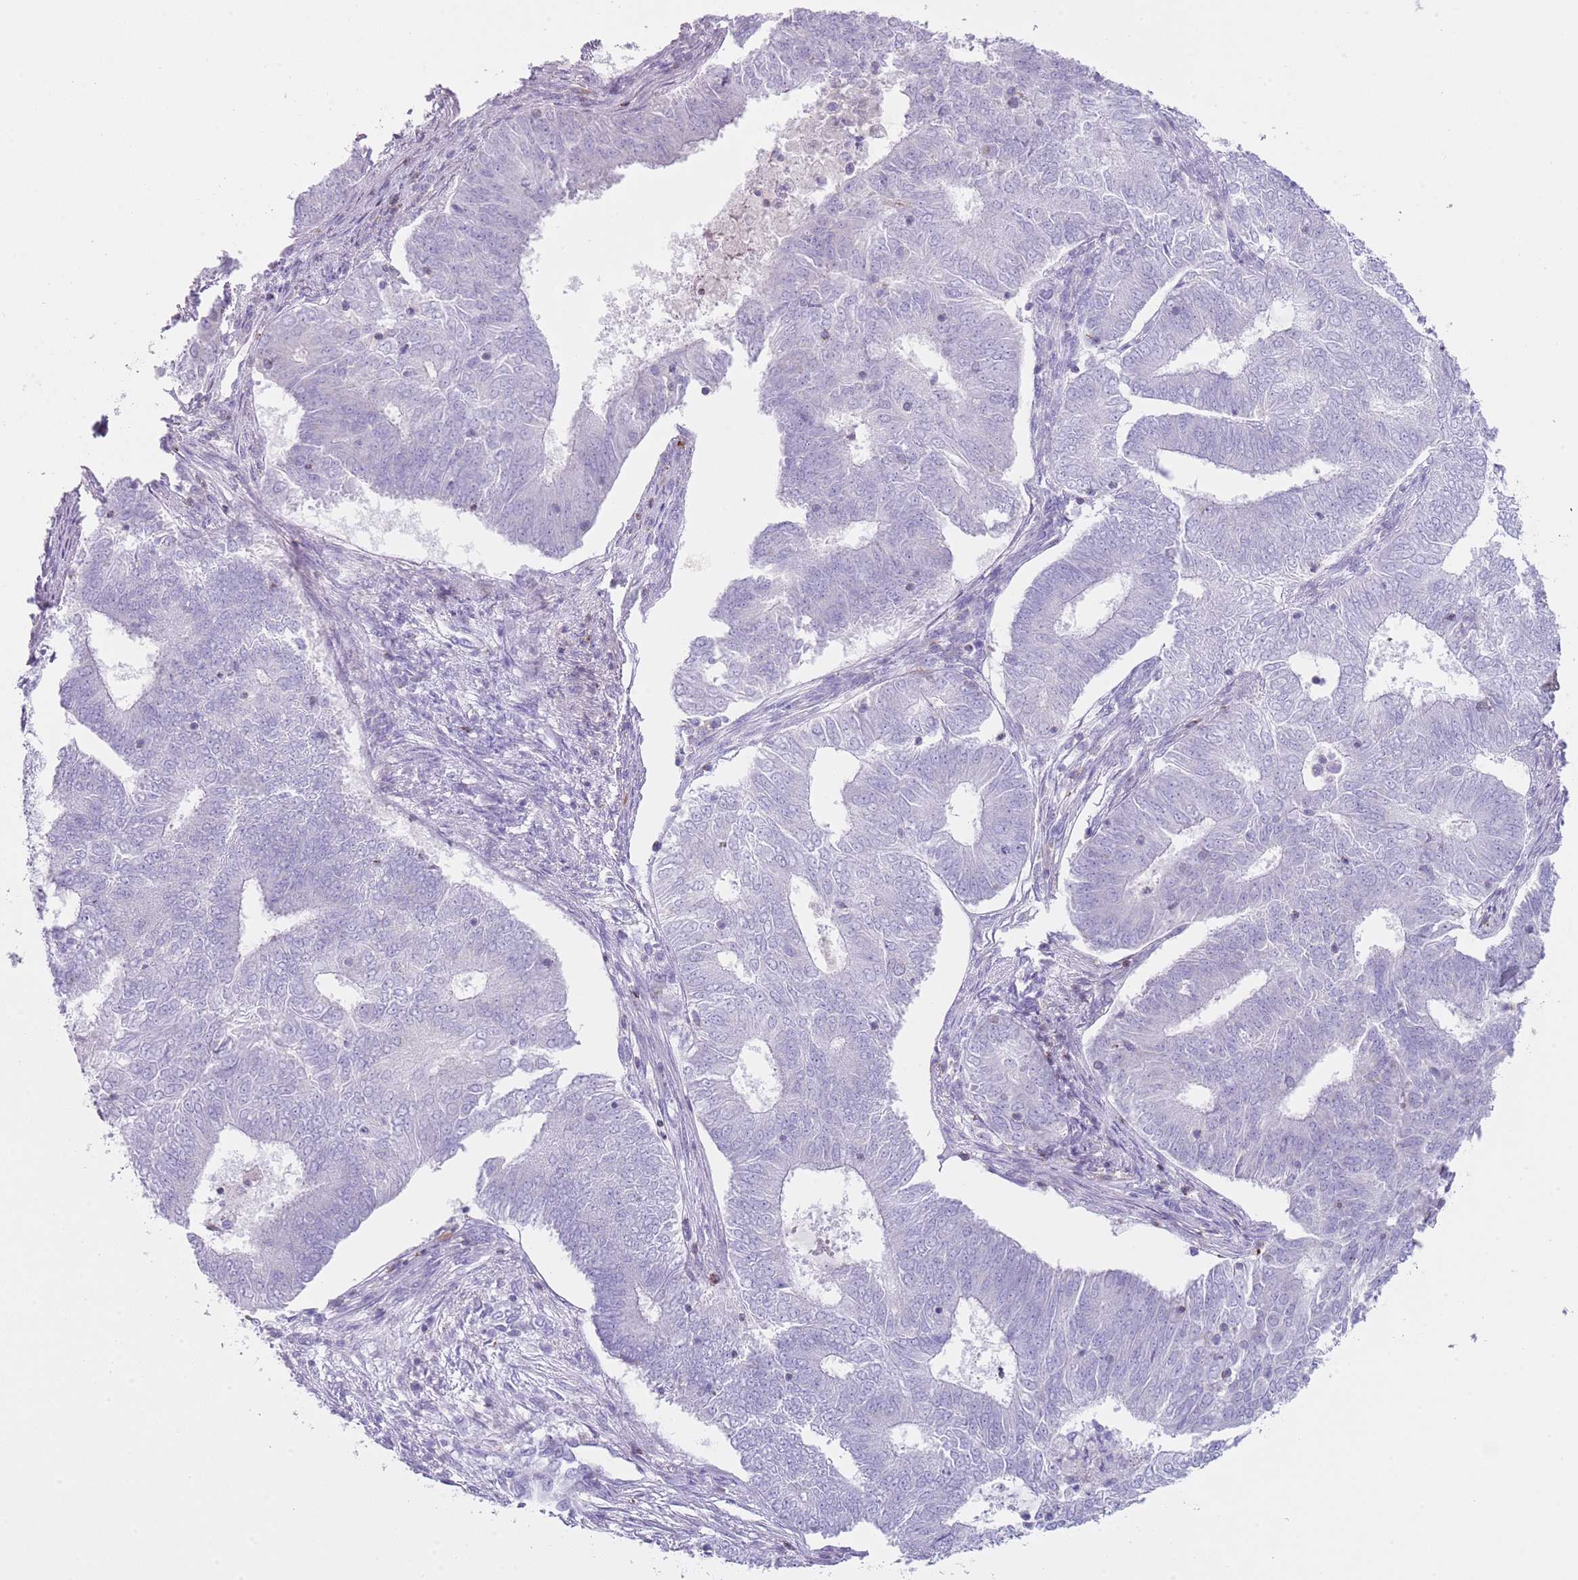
{"staining": {"intensity": "negative", "quantity": "none", "location": "none"}, "tissue": "endometrial cancer", "cell_type": "Tumor cells", "image_type": "cancer", "snomed": [{"axis": "morphology", "description": "Adenocarcinoma, NOS"}, {"axis": "topography", "description": "Endometrium"}], "caption": "Endometrial cancer (adenocarcinoma) was stained to show a protein in brown. There is no significant expression in tumor cells.", "gene": "NBPF20", "patient": {"sex": "female", "age": 62}}